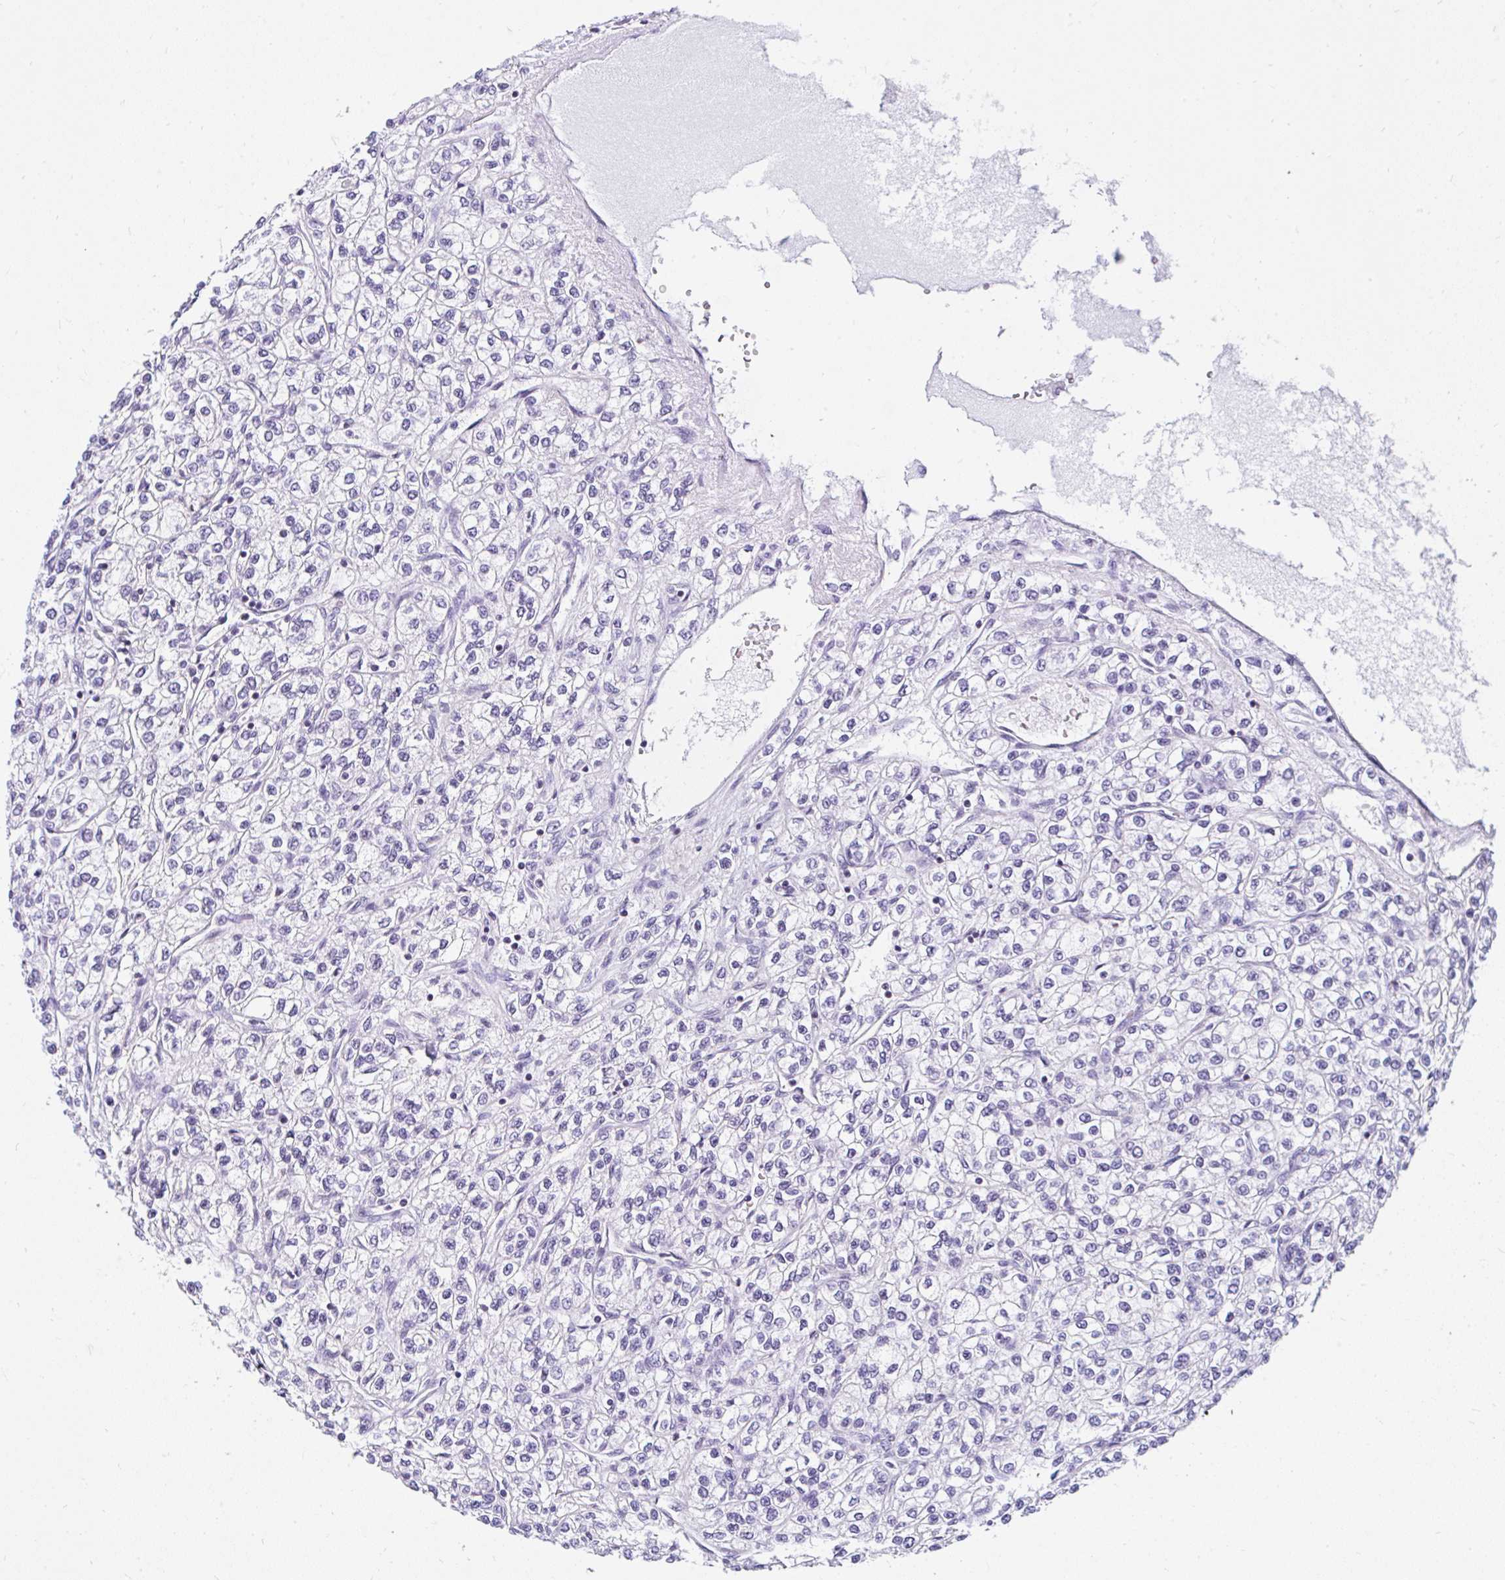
{"staining": {"intensity": "negative", "quantity": "none", "location": "none"}, "tissue": "renal cancer", "cell_type": "Tumor cells", "image_type": "cancer", "snomed": [{"axis": "morphology", "description": "Adenocarcinoma, NOS"}, {"axis": "topography", "description": "Kidney"}], "caption": "This is a micrograph of immunohistochemistry (IHC) staining of renal cancer, which shows no positivity in tumor cells.", "gene": "KRT27", "patient": {"sex": "male", "age": 80}}